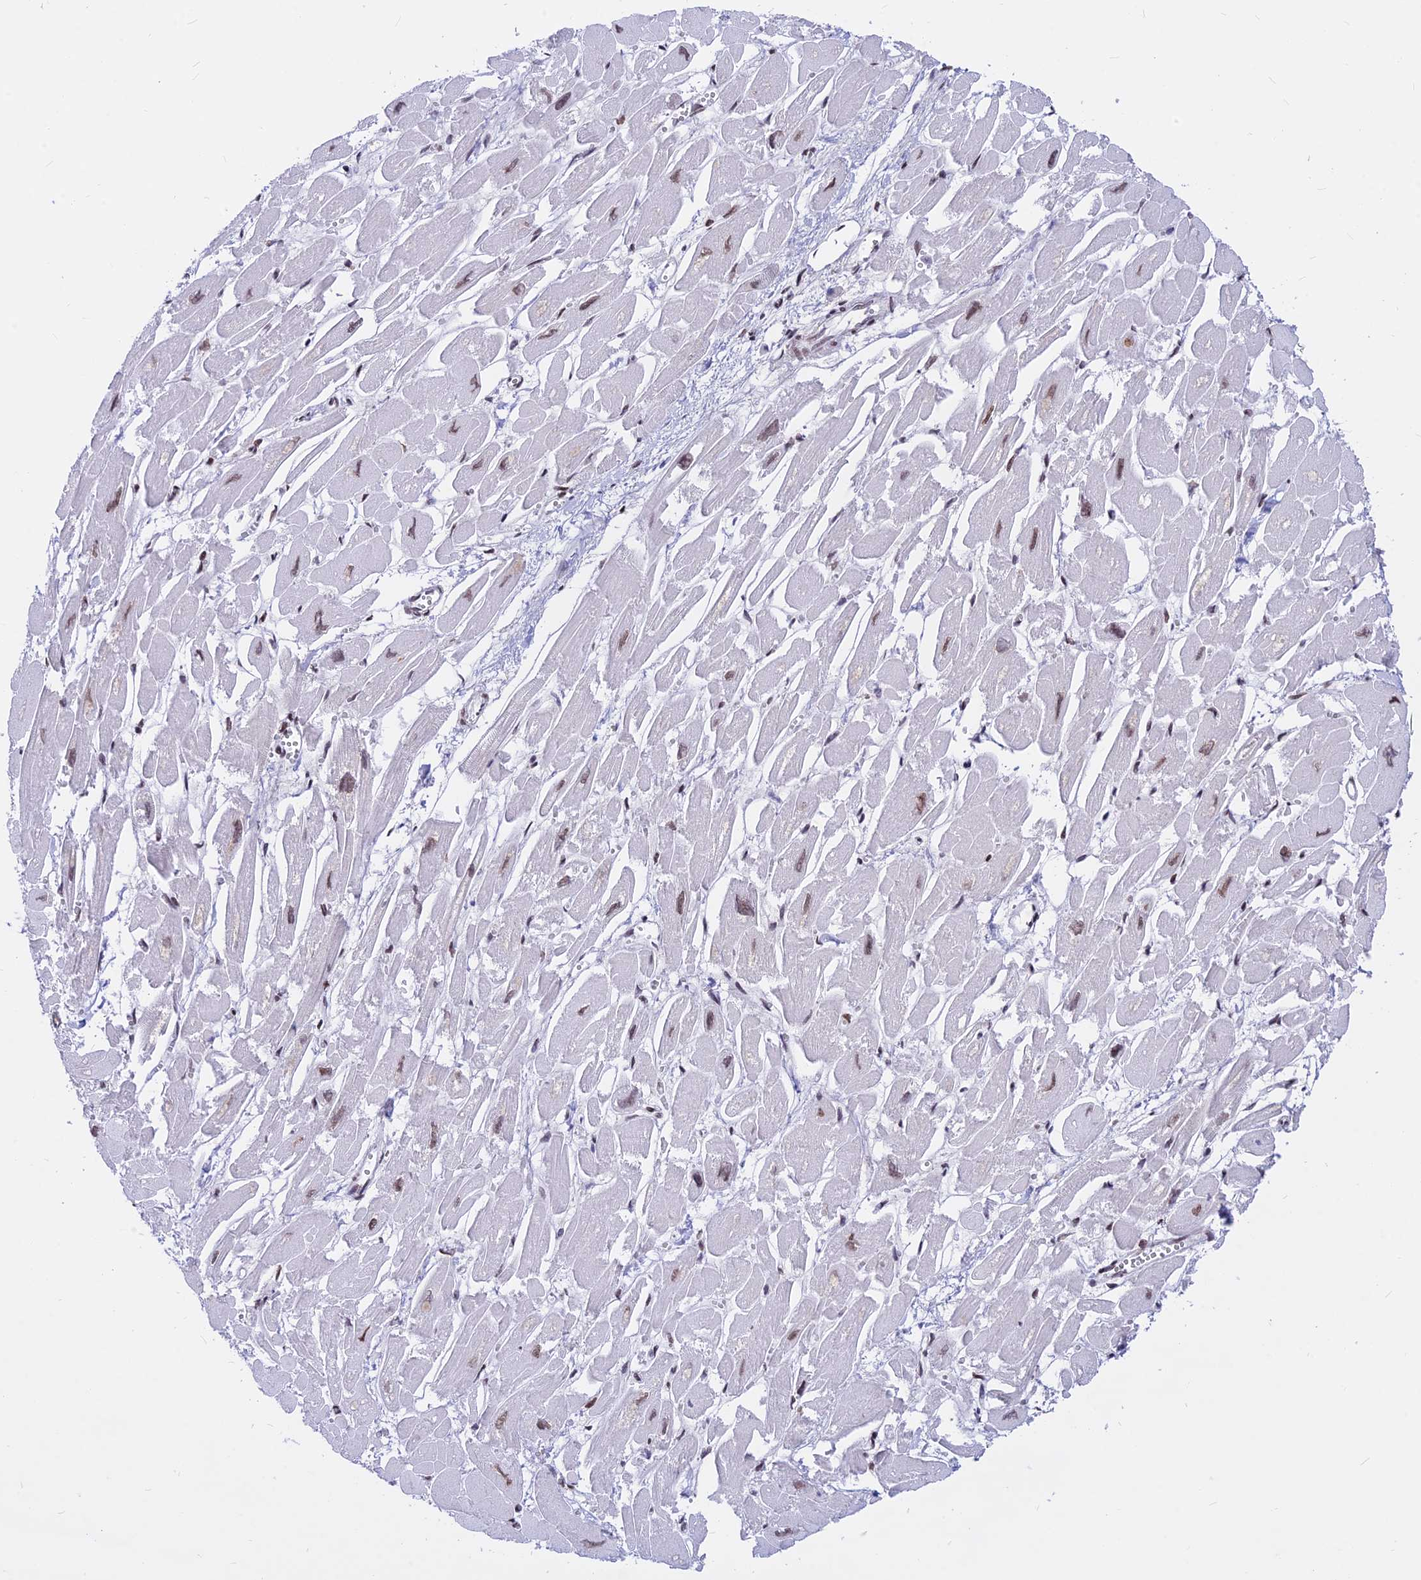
{"staining": {"intensity": "weak", "quantity": "25%-75%", "location": "nuclear"}, "tissue": "heart muscle", "cell_type": "Cardiomyocytes", "image_type": "normal", "snomed": [{"axis": "morphology", "description": "Normal tissue, NOS"}, {"axis": "topography", "description": "Heart"}], "caption": "Unremarkable heart muscle was stained to show a protein in brown. There is low levels of weak nuclear expression in about 25%-75% of cardiomyocytes.", "gene": "KCTD13", "patient": {"sex": "male", "age": 54}}